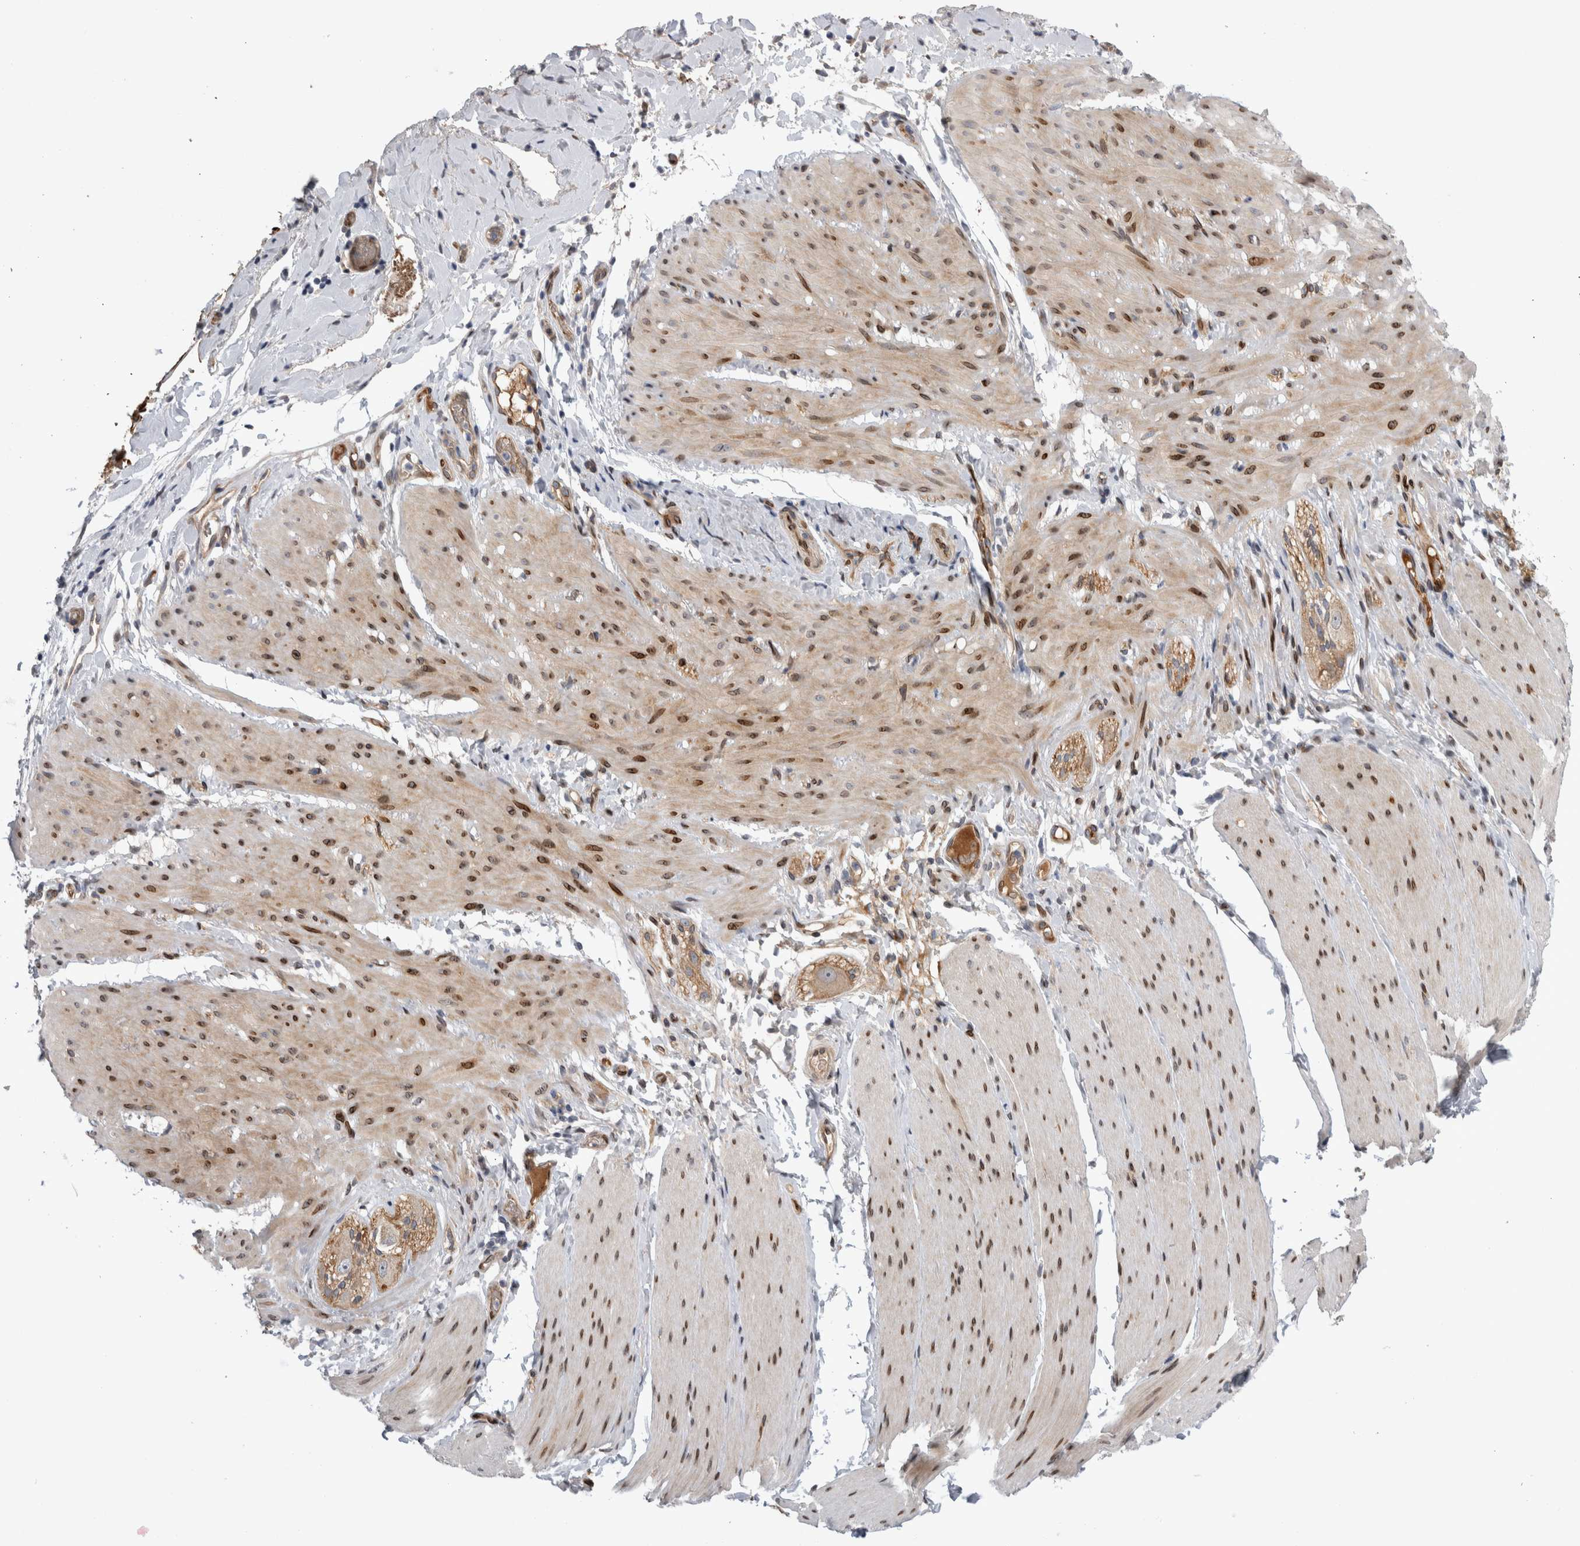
{"staining": {"intensity": "moderate", "quantity": "25%-75%", "location": "cytoplasmic/membranous,nuclear"}, "tissue": "smooth muscle", "cell_type": "Smooth muscle cells", "image_type": "normal", "snomed": [{"axis": "morphology", "description": "Normal tissue, NOS"}, {"axis": "topography", "description": "Smooth muscle"}, {"axis": "topography", "description": "Small intestine"}], "caption": "Immunohistochemical staining of benign smooth muscle exhibits moderate cytoplasmic/membranous,nuclear protein expression in approximately 25%-75% of smooth muscle cells. The staining is performed using DAB (3,3'-diaminobenzidine) brown chromogen to label protein expression. The nuclei are counter-stained blue using hematoxylin.", "gene": "DMTN", "patient": {"sex": "female", "age": 84}}